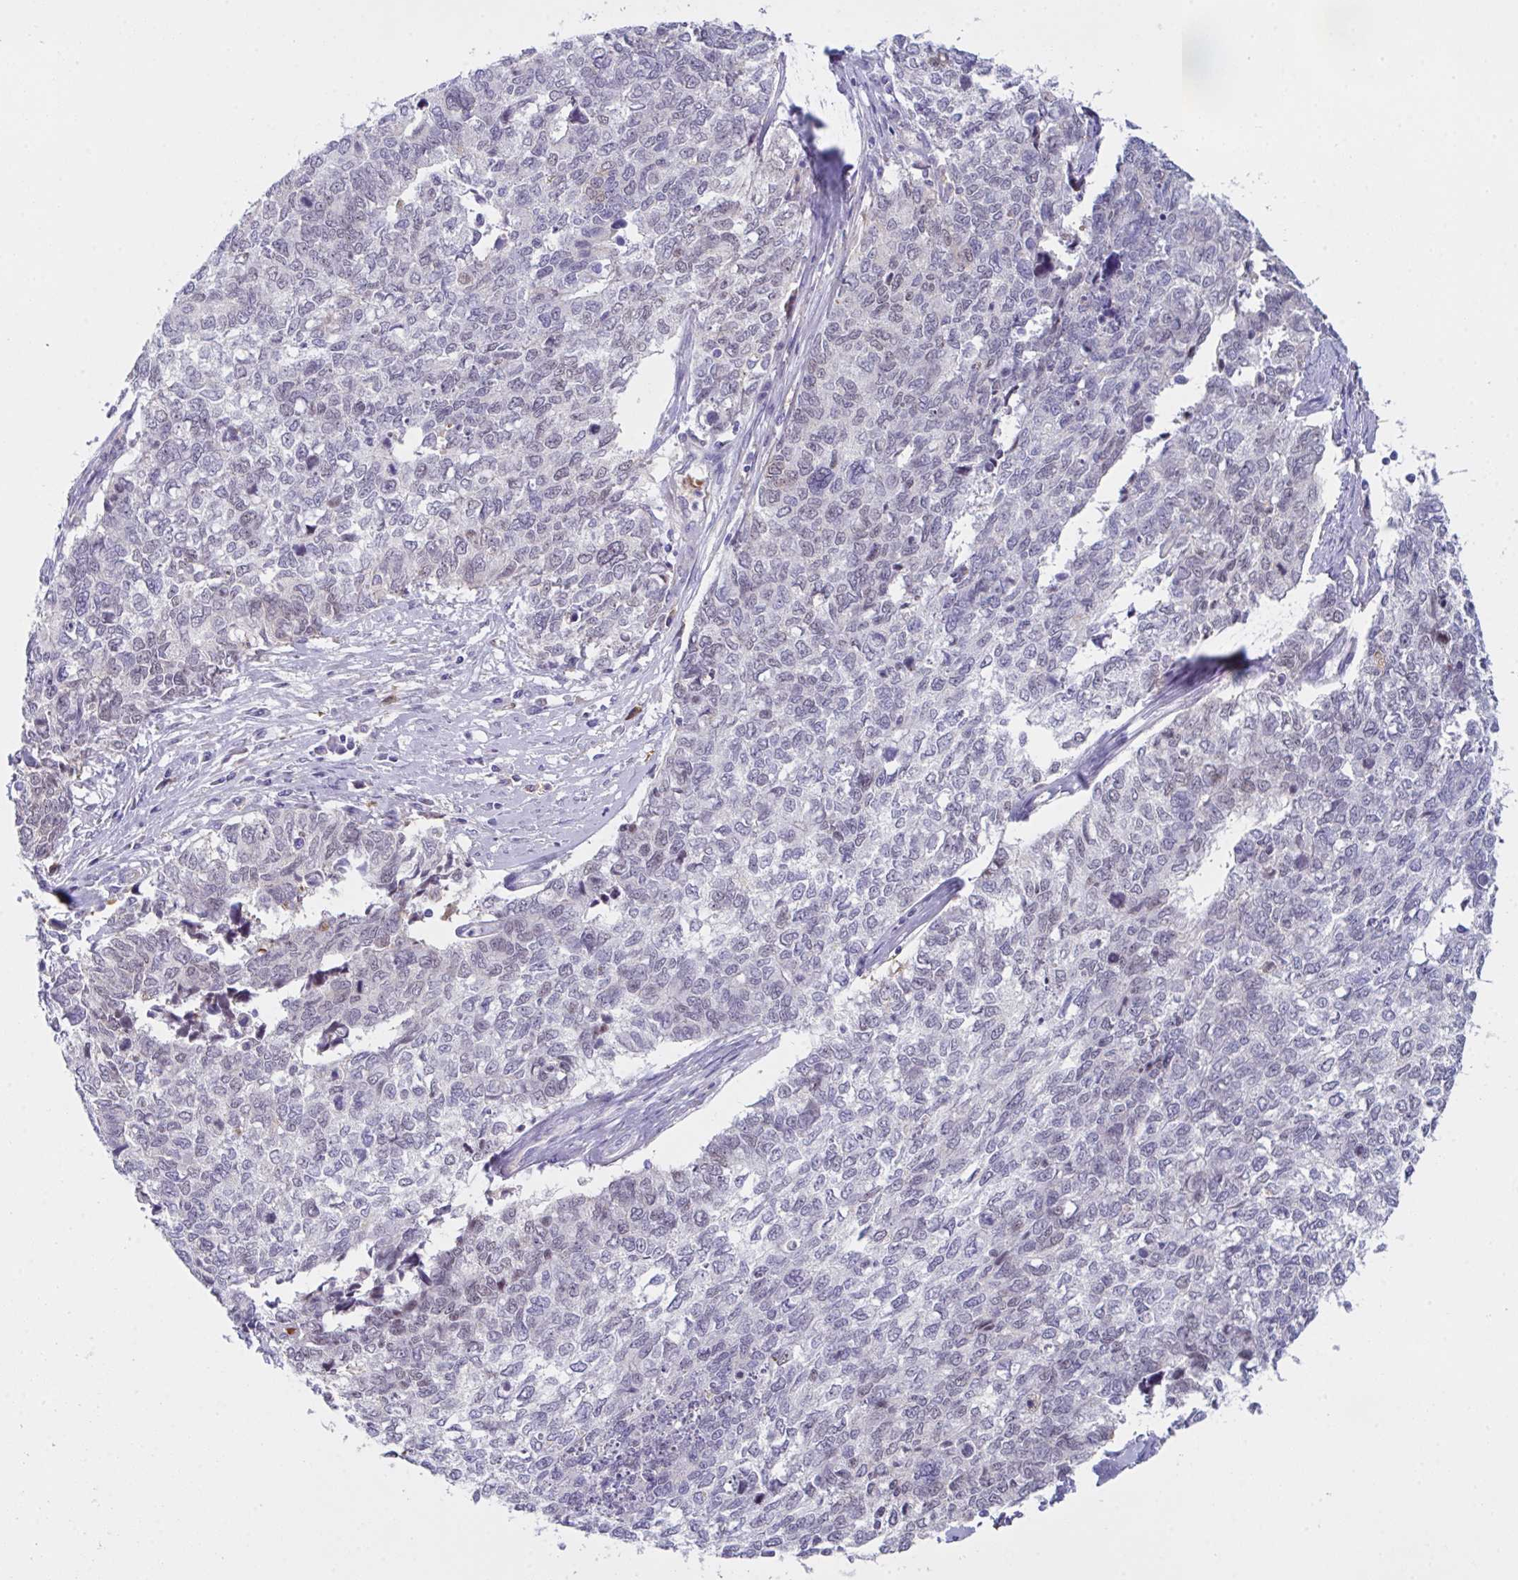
{"staining": {"intensity": "negative", "quantity": "none", "location": "none"}, "tissue": "cervical cancer", "cell_type": "Tumor cells", "image_type": "cancer", "snomed": [{"axis": "morphology", "description": "Adenocarcinoma, NOS"}, {"axis": "topography", "description": "Cervix"}], "caption": "Cervical adenocarcinoma was stained to show a protein in brown. There is no significant positivity in tumor cells.", "gene": "TFAP2C", "patient": {"sex": "female", "age": 63}}